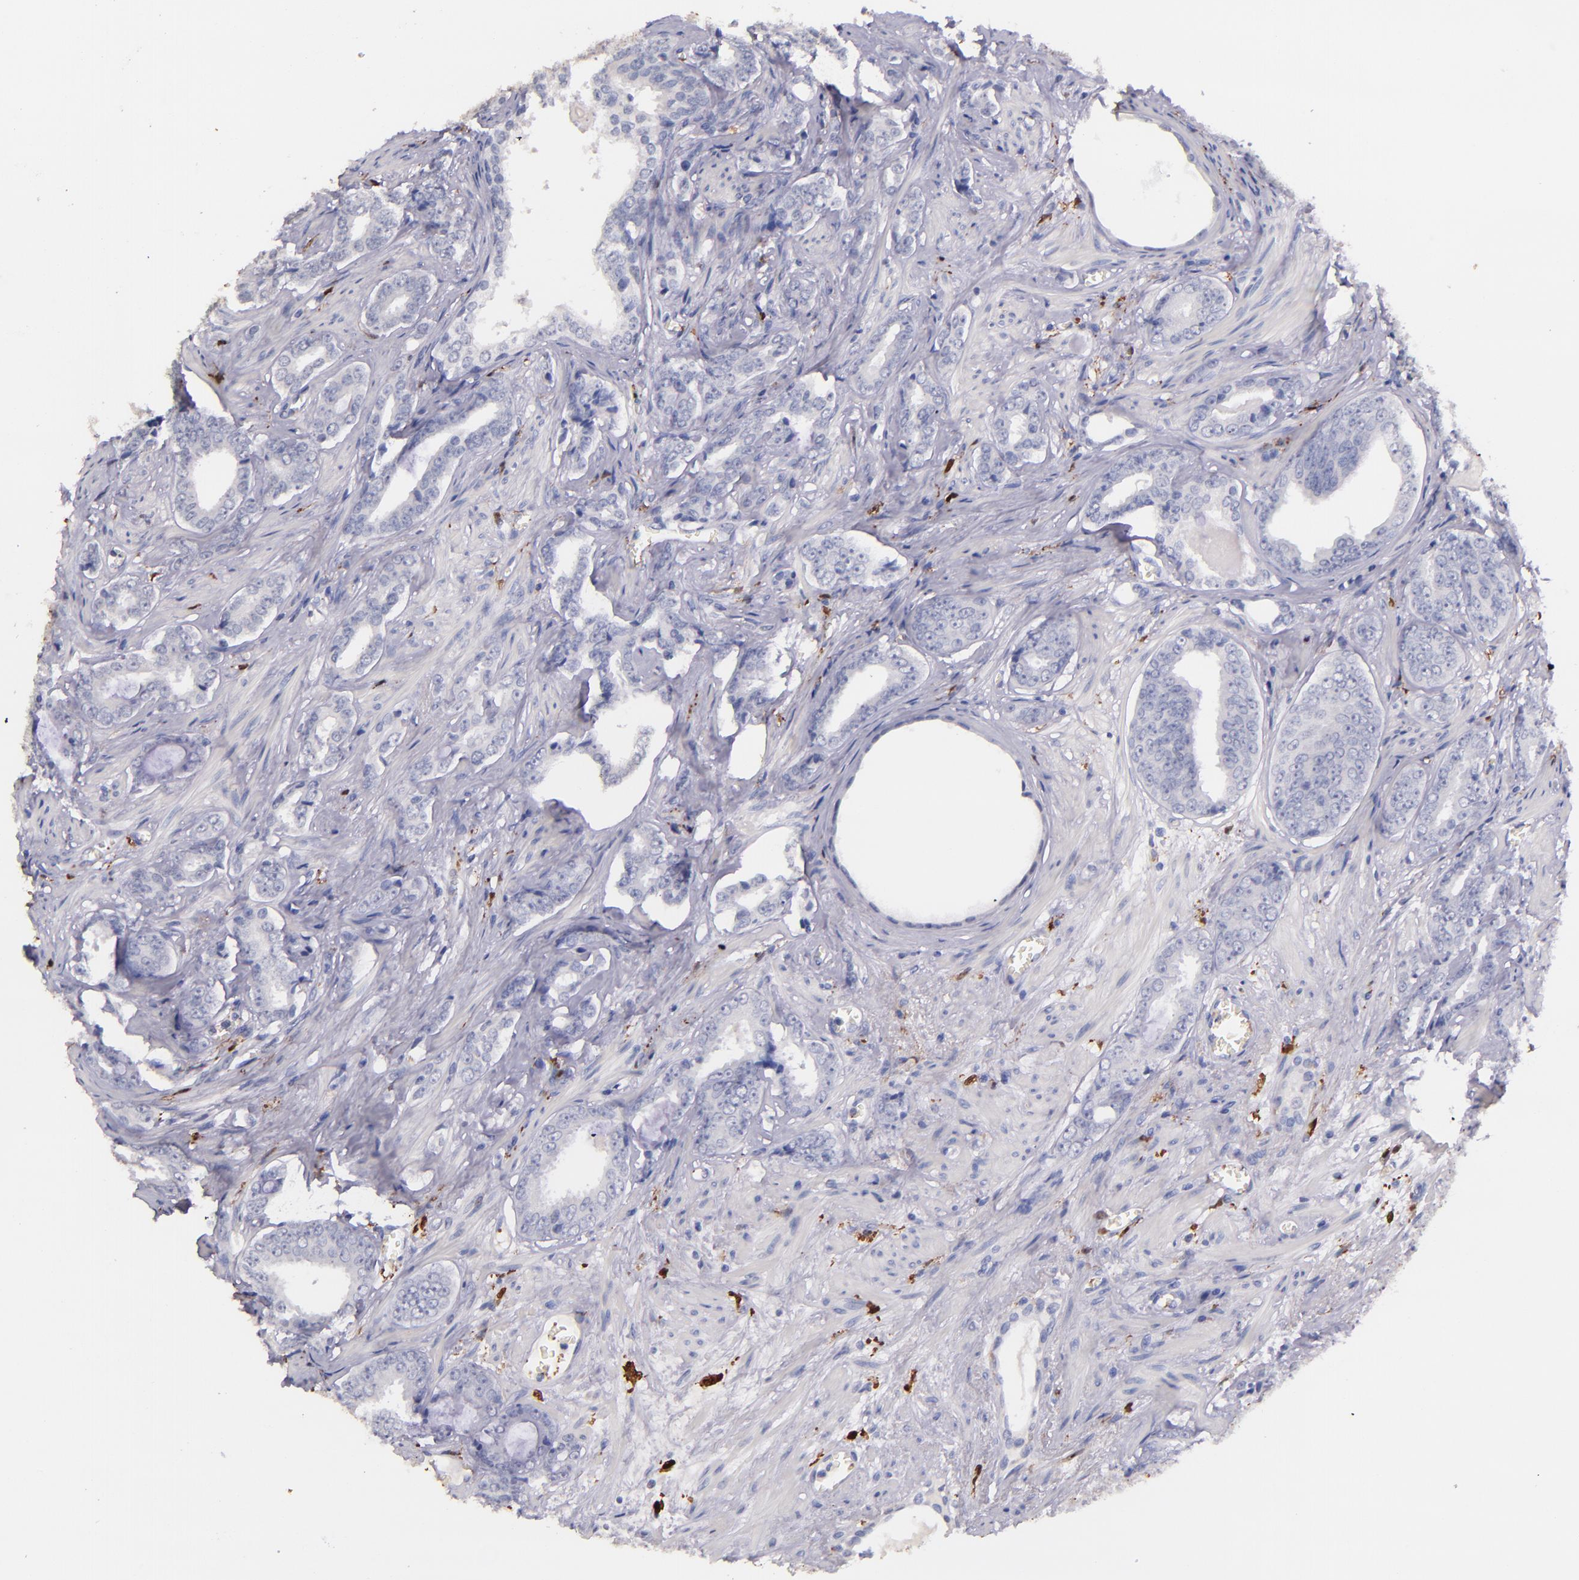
{"staining": {"intensity": "negative", "quantity": "none", "location": "none"}, "tissue": "prostate cancer", "cell_type": "Tumor cells", "image_type": "cancer", "snomed": [{"axis": "morphology", "description": "Adenocarcinoma, Medium grade"}, {"axis": "topography", "description": "Prostate"}], "caption": "Prostate medium-grade adenocarcinoma stained for a protein using immunohistochemistry displays no expression tumor cells.", "gene": "F13A1", "patient": {"sex": "male", "age": 79}}